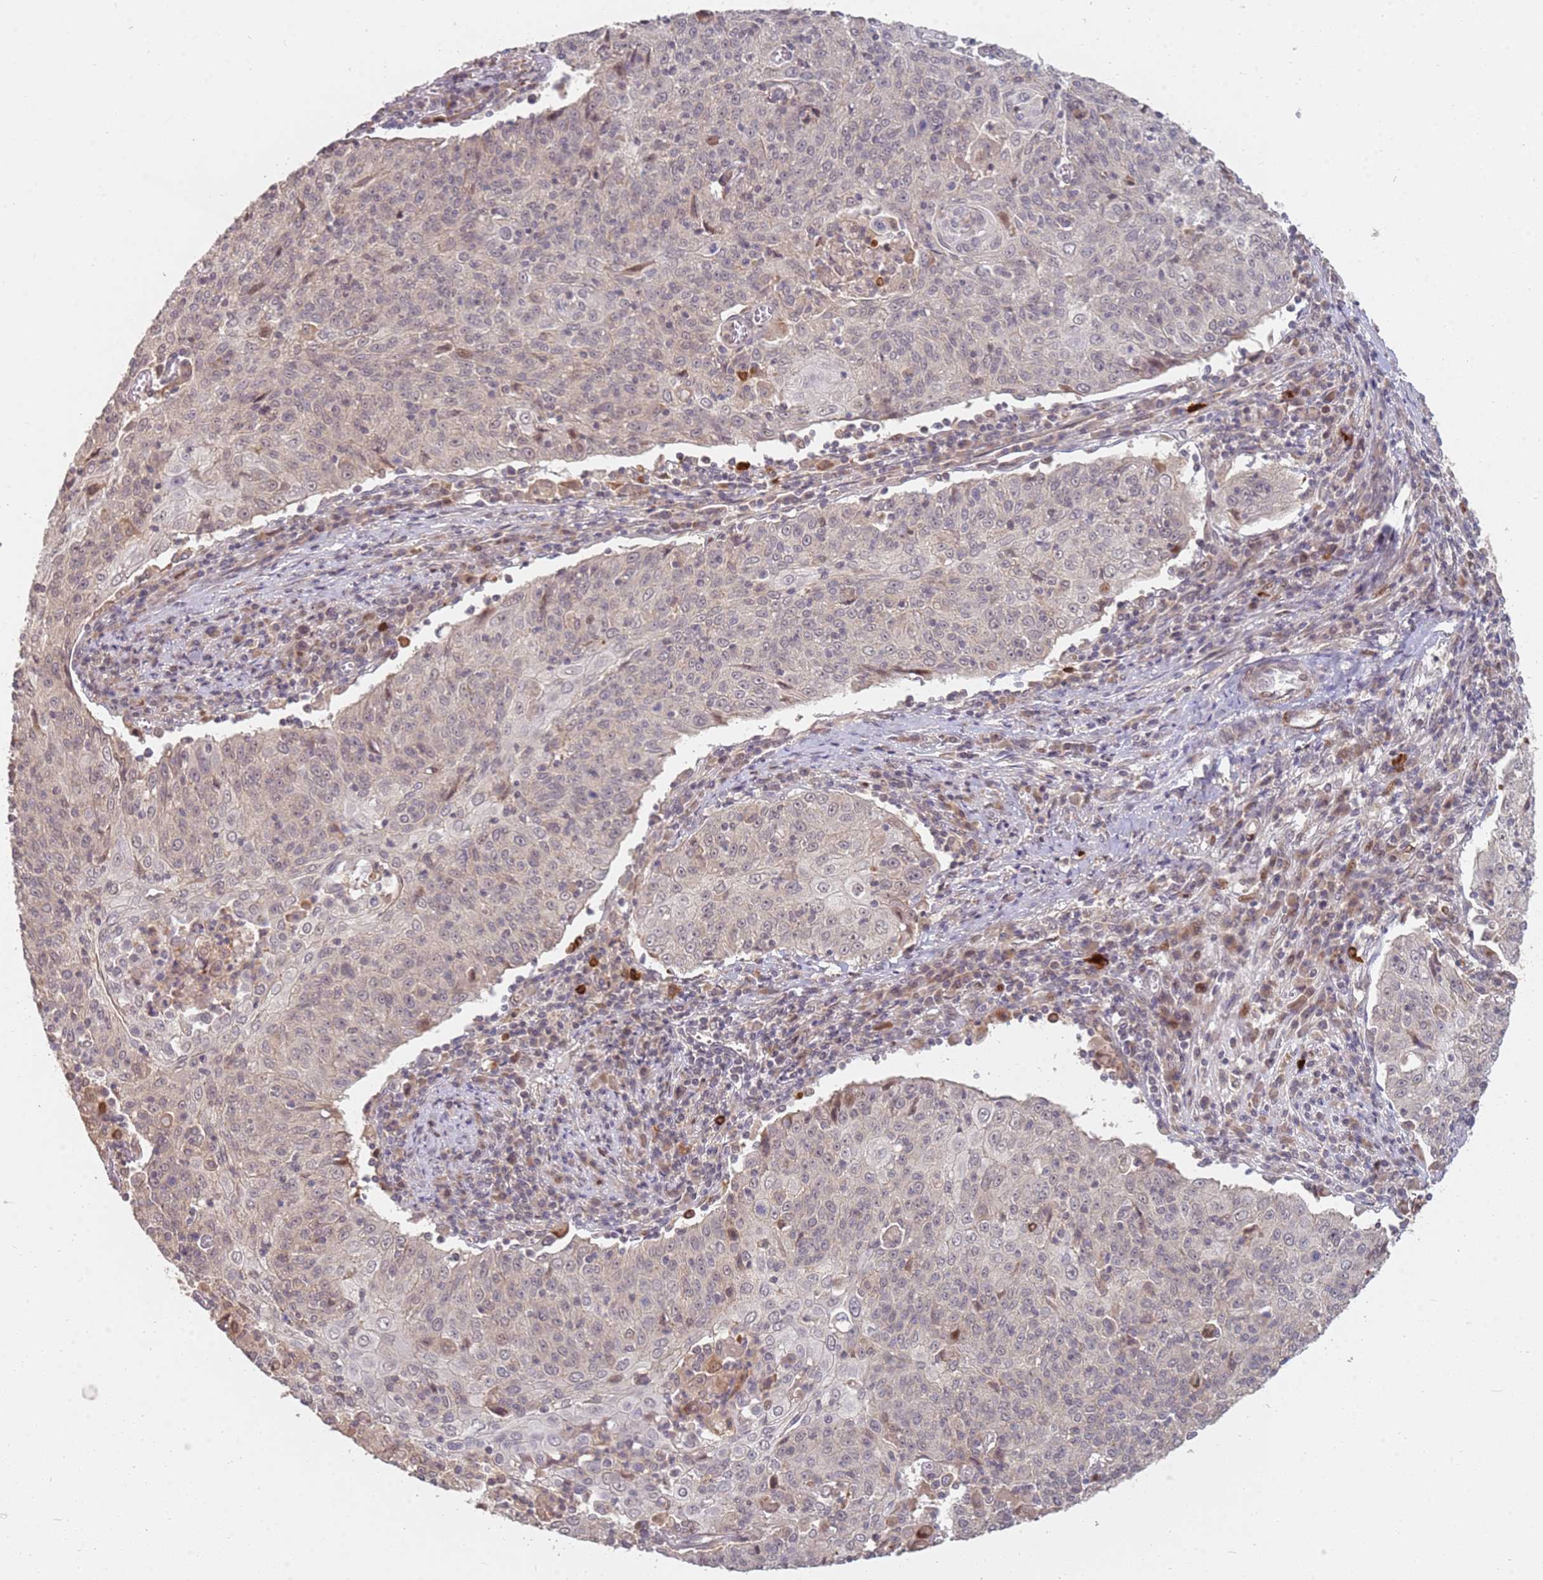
{"staining": {"intensity": "weak", "quantity": "<25%", "location": "cytoplasmic/membranous"}, "tissue": "cervical cancer", "cell_type": "Tumor cells", "image_type": "cancer", "snomed": [{"axis": "morphology", "description": "Squamous cell carcinoma, NOS"}, {"axis": "topography", "description": "Cervix"}], "caption": "Immunohistochemical staining of cervical cancer (squamous cell carcinoma) exhibits no significant expression in tumor cells.", "gene": "MPEG1", "patient": {"sex": "female", "age": 48}}